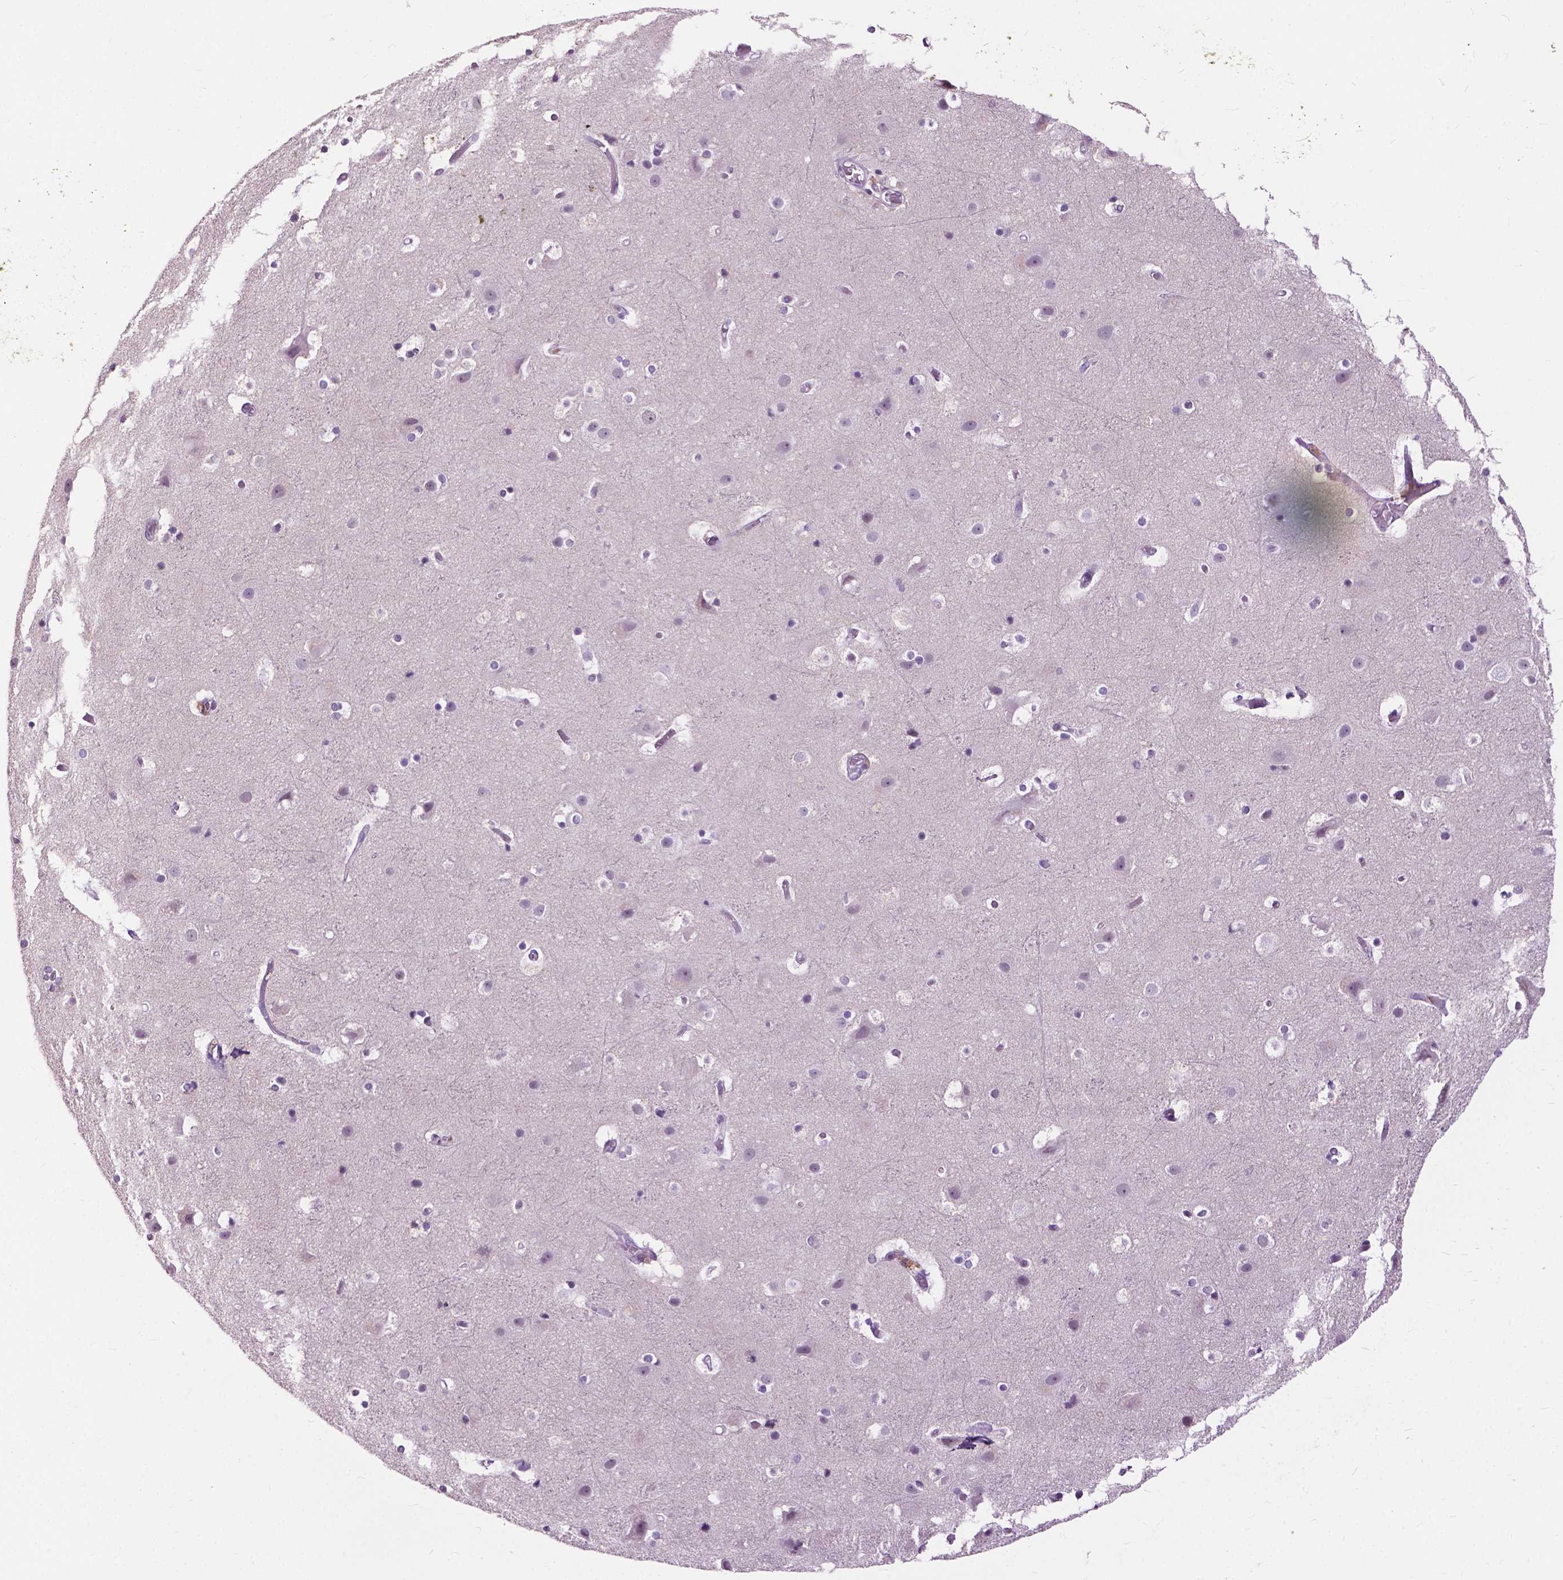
{"staining": {"intensity": "negative", "quantity": "none", "location": "none"}, "tissue": "cerebral cortex", "cell_type": "Endothelial cells", "image_type": "normal", "snomed": [{"axis": "morphology", "description": "Normal tissue, NOS"}, {"axis": "topography", "description": "Cerebral cortex"}], "caption": "Endothelial cells are negative for protein expression in unremarkable human cerebral cortex. Nuclei are stained in blue.", "gene": "GPR37L1", "patient": {"sex": "female", "age": 52}}